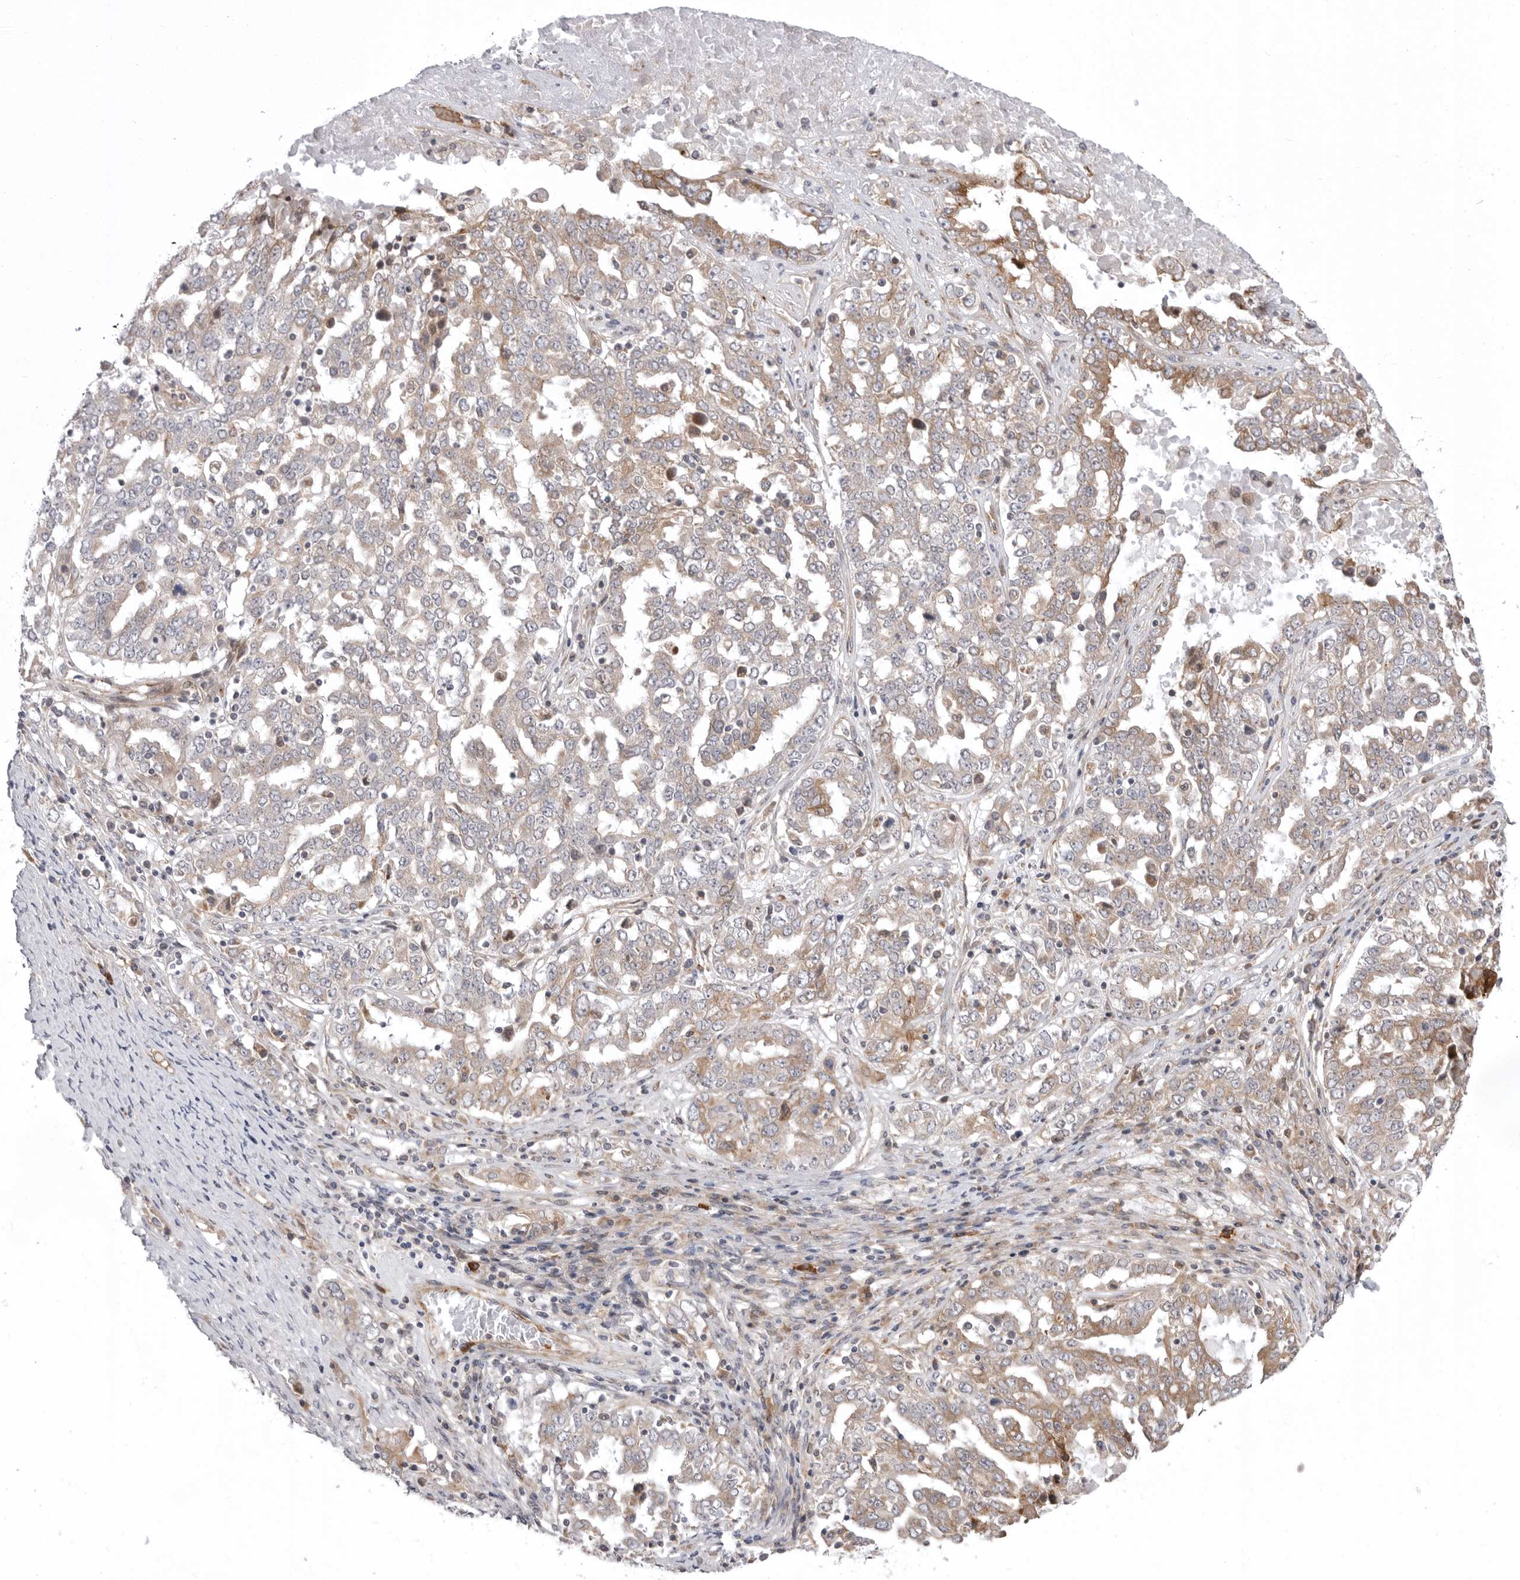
{"staining": {"intensity": "moderate", "quantity": "25%-75%", "location": "cytoplasmic/membranous"}, "tissue": "ovarian cancer", "cell_type": "Tumor cells", "image_type": "cancer", "snomed": [{"axis": "morphology", "description": "Carcinoma, endometroid"}, {"axis": "topography", "description": "Ovary"}], "caption": "Immunohistochemistry (IHC) of human ovarian endometroid carcinoma exhibits medium levels of moderate cytoplasmic/membranous expression in approximately 25%-75% of tumor cells.", "gene": "SCP2", "patient": {"sex": "female", "age": 62}}